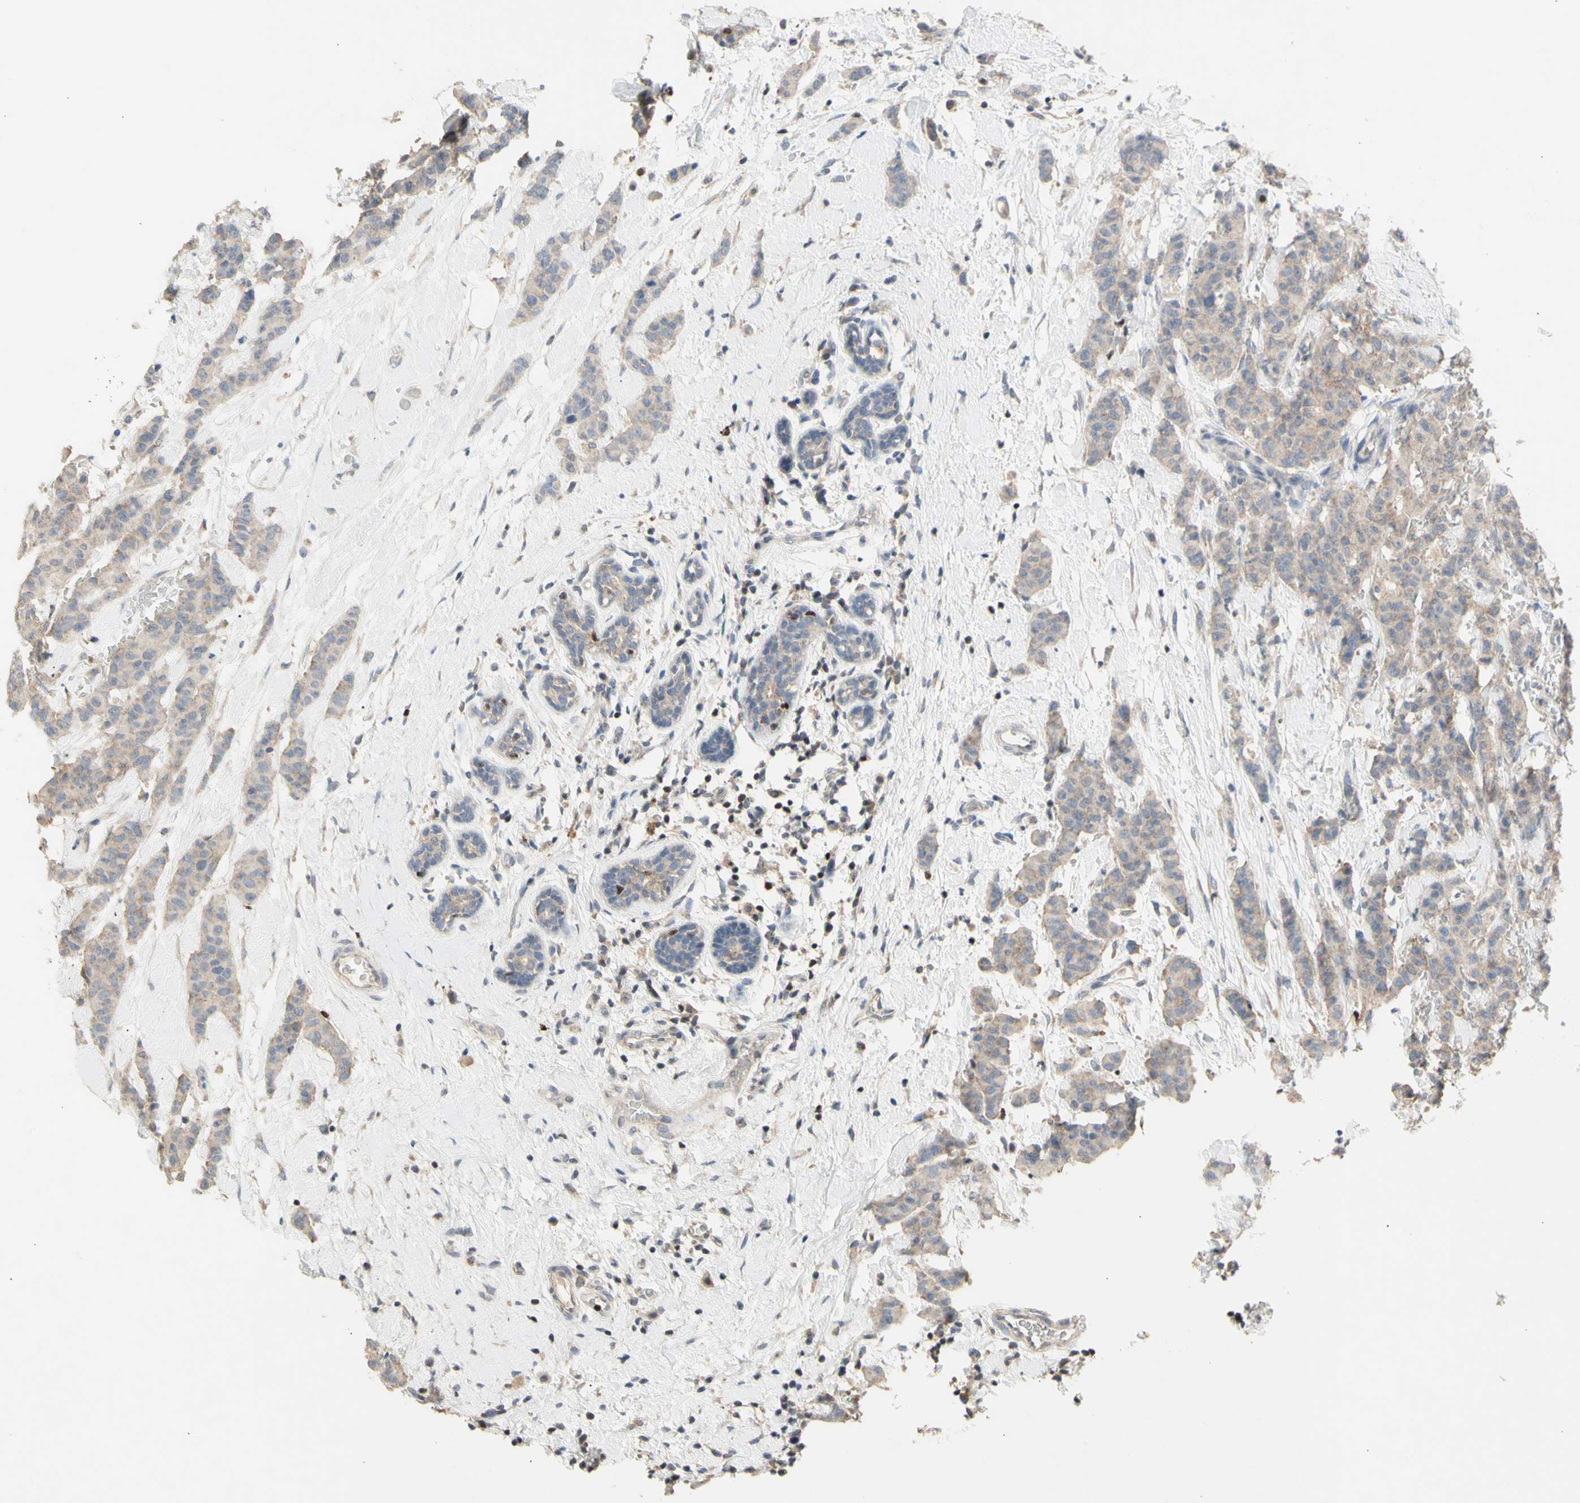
{"staining": {"intensity": "weak", "quantity": ">75%", "location": "cytoplasmic/membranous"}, "tissue": "breast cancer", "cell_type": "Tumor cells", "image_type": "cancer", "snomed": [{"axis": "morphology", "description": "Normal tissue, NOS"}, {"axis": "morphology", "description": "Duct carcinoma"}, {"axis": "topography", "description": "Breast"}], "caption": "The image reveals a brown stain indicating the presence of a protein in the cytoplasmic/membranous of tumor cells in breast cancer. (DAB IHC with brightfield microscopy, high magnification).", "gene": "NLRP1", "patient": {"sex": "female", "age": 40}}